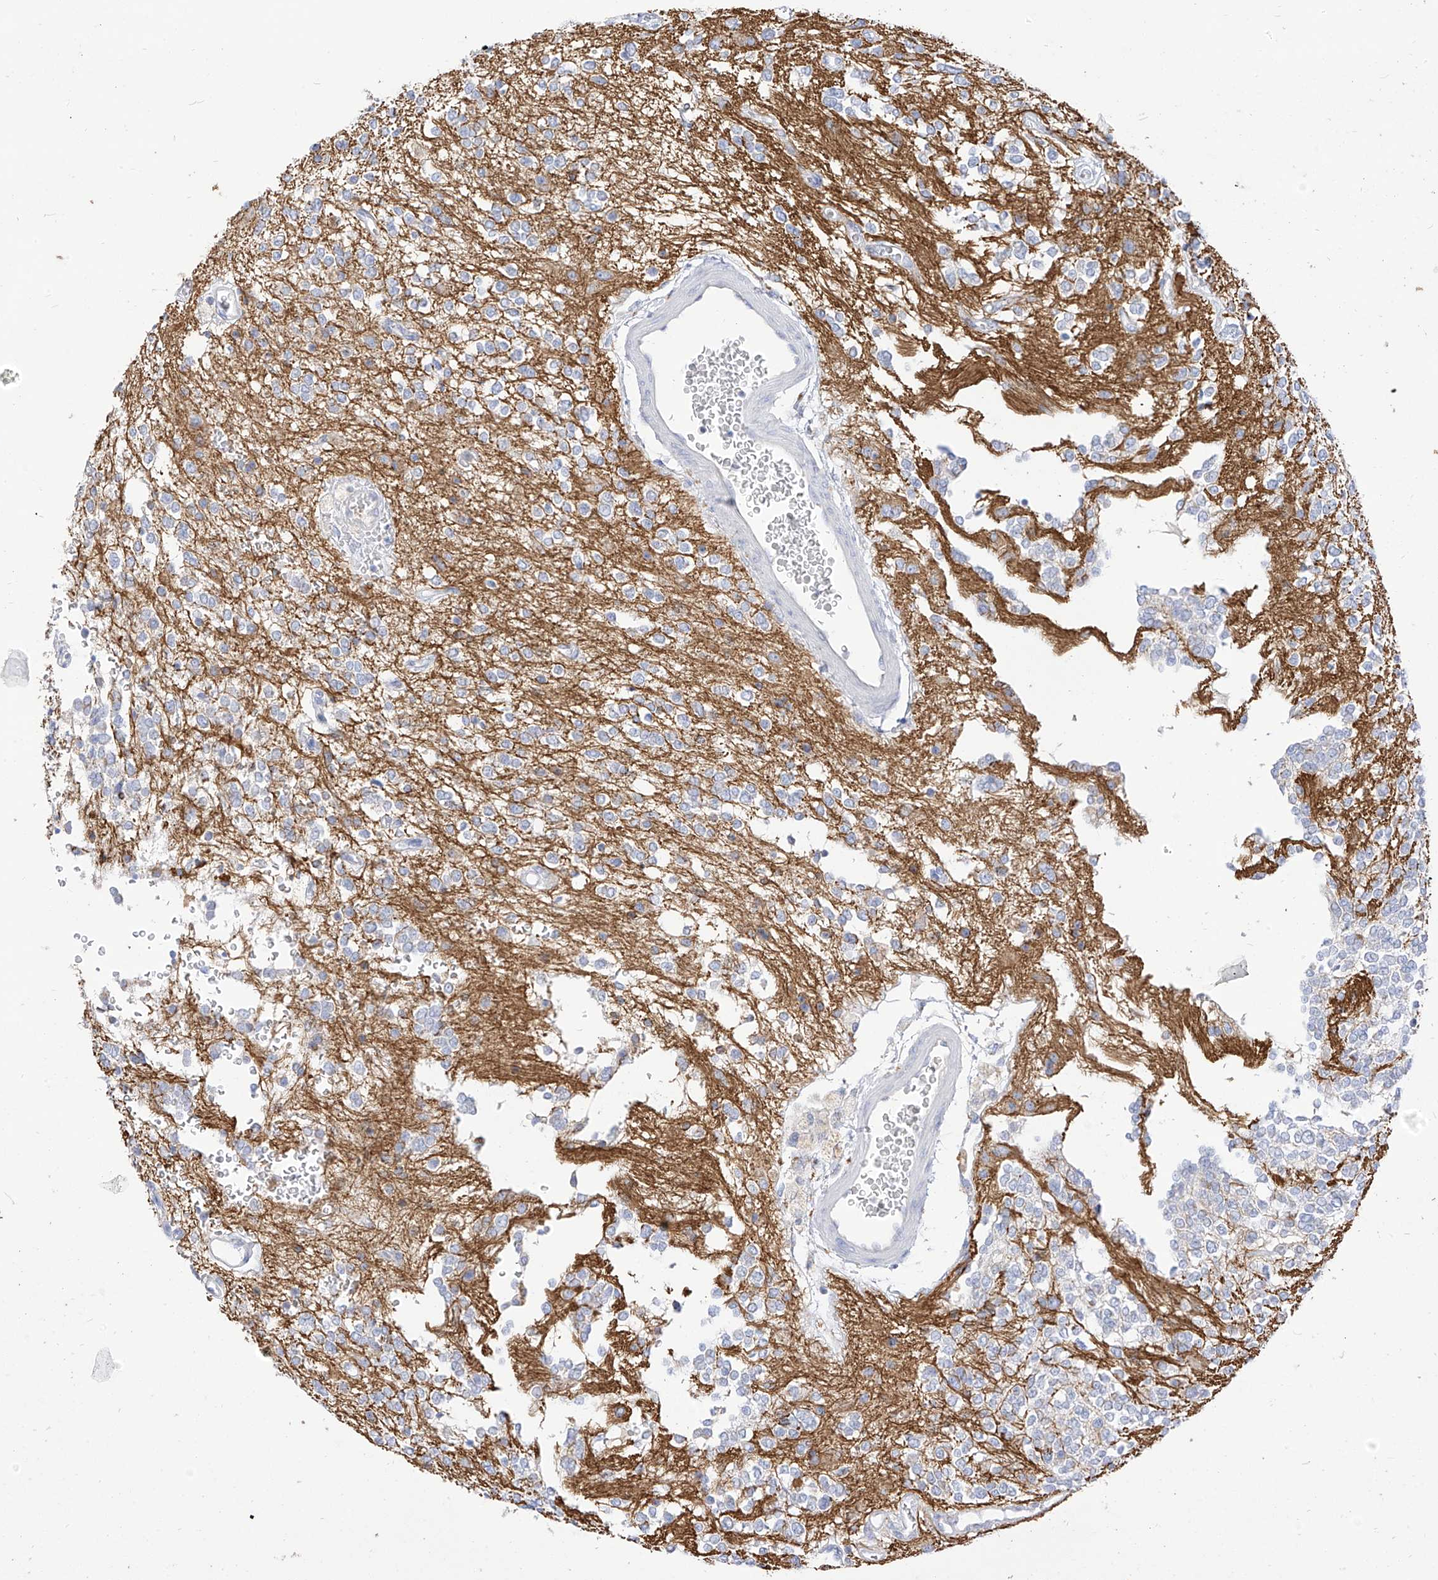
{"staining": {"intensity": "negative", "quantity": "none", "location": "none"}, "tissue": "glioma", "cell_type": "Tumor cells", "image_type": "cancer", "snomed": [{"axis": "morphology", "description": "Glioma, malignant, High grade"}, {"axis": "topography", "description": "Brain"}], "caption": "Immunohistochemistry (IHC) photomicrograph of neoplastic tissue: human glioma stained with DAB exhibits no significant protein expression in tumor cells.", "gene": "RASA2", "patient": {"sex": "male", "age": 34}}